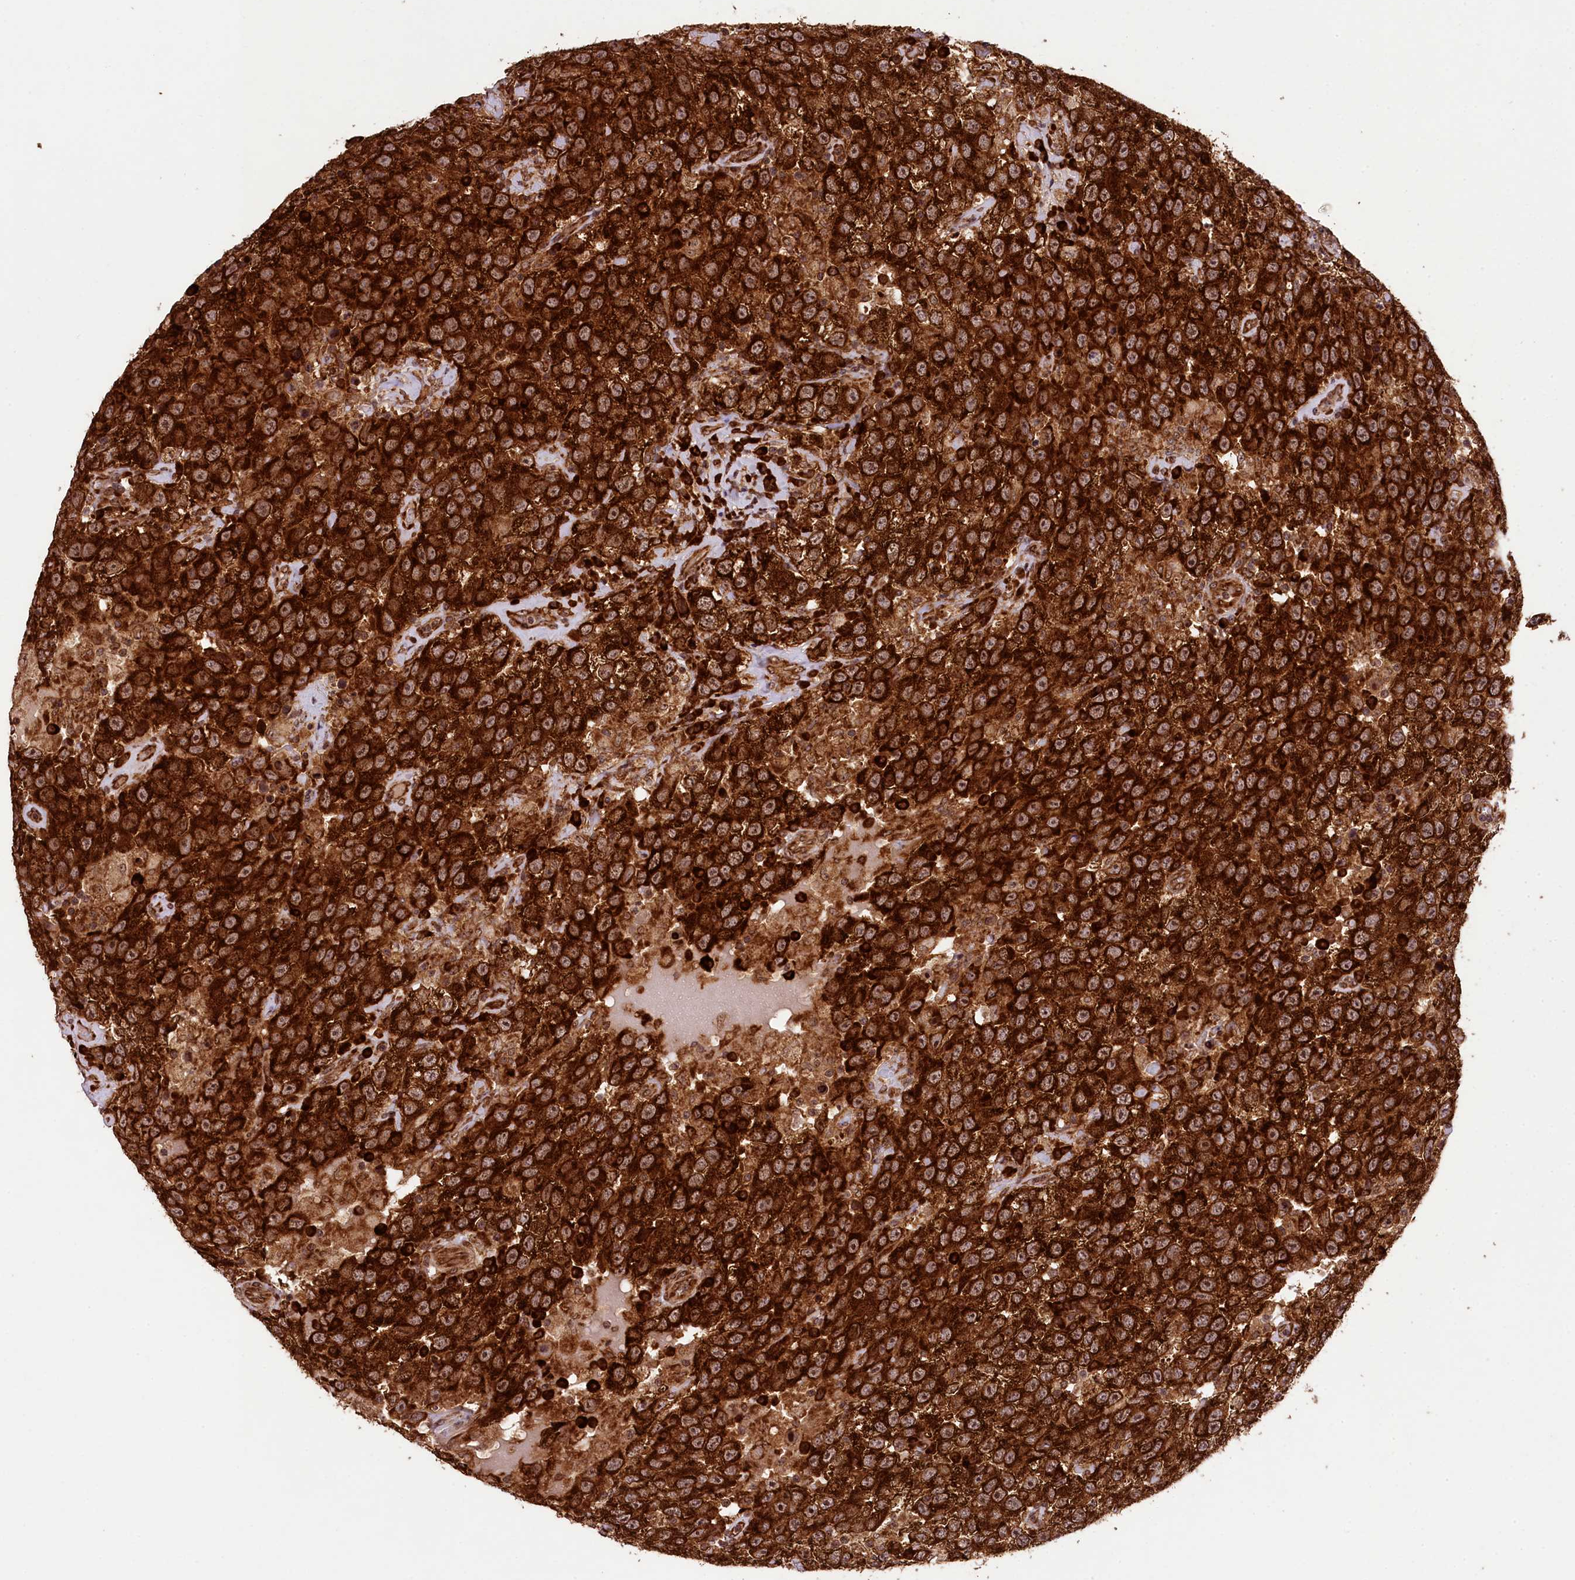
{"staining": {"intensity": "strong", "quantity": ">75%", "location": "cytoplasmic/membranous,nuclear"}, "tissue": "testis cancer", "cell_type": "Tumor cells", "image_type": "cancer", "snomed": [{"axis": "morphology", "description": "Seminoma, NOS"}, {"axis": "topography", "description": "Testis"}], "caption": "About >75% of tumor cells in testis cancer demonstrate strong cytoplasmic/membranous and nuclear protein expression as visualized by brown immunohistochemical staining.", "gene": "LARP4", "patient": {"sex": "male", "age": 41}}